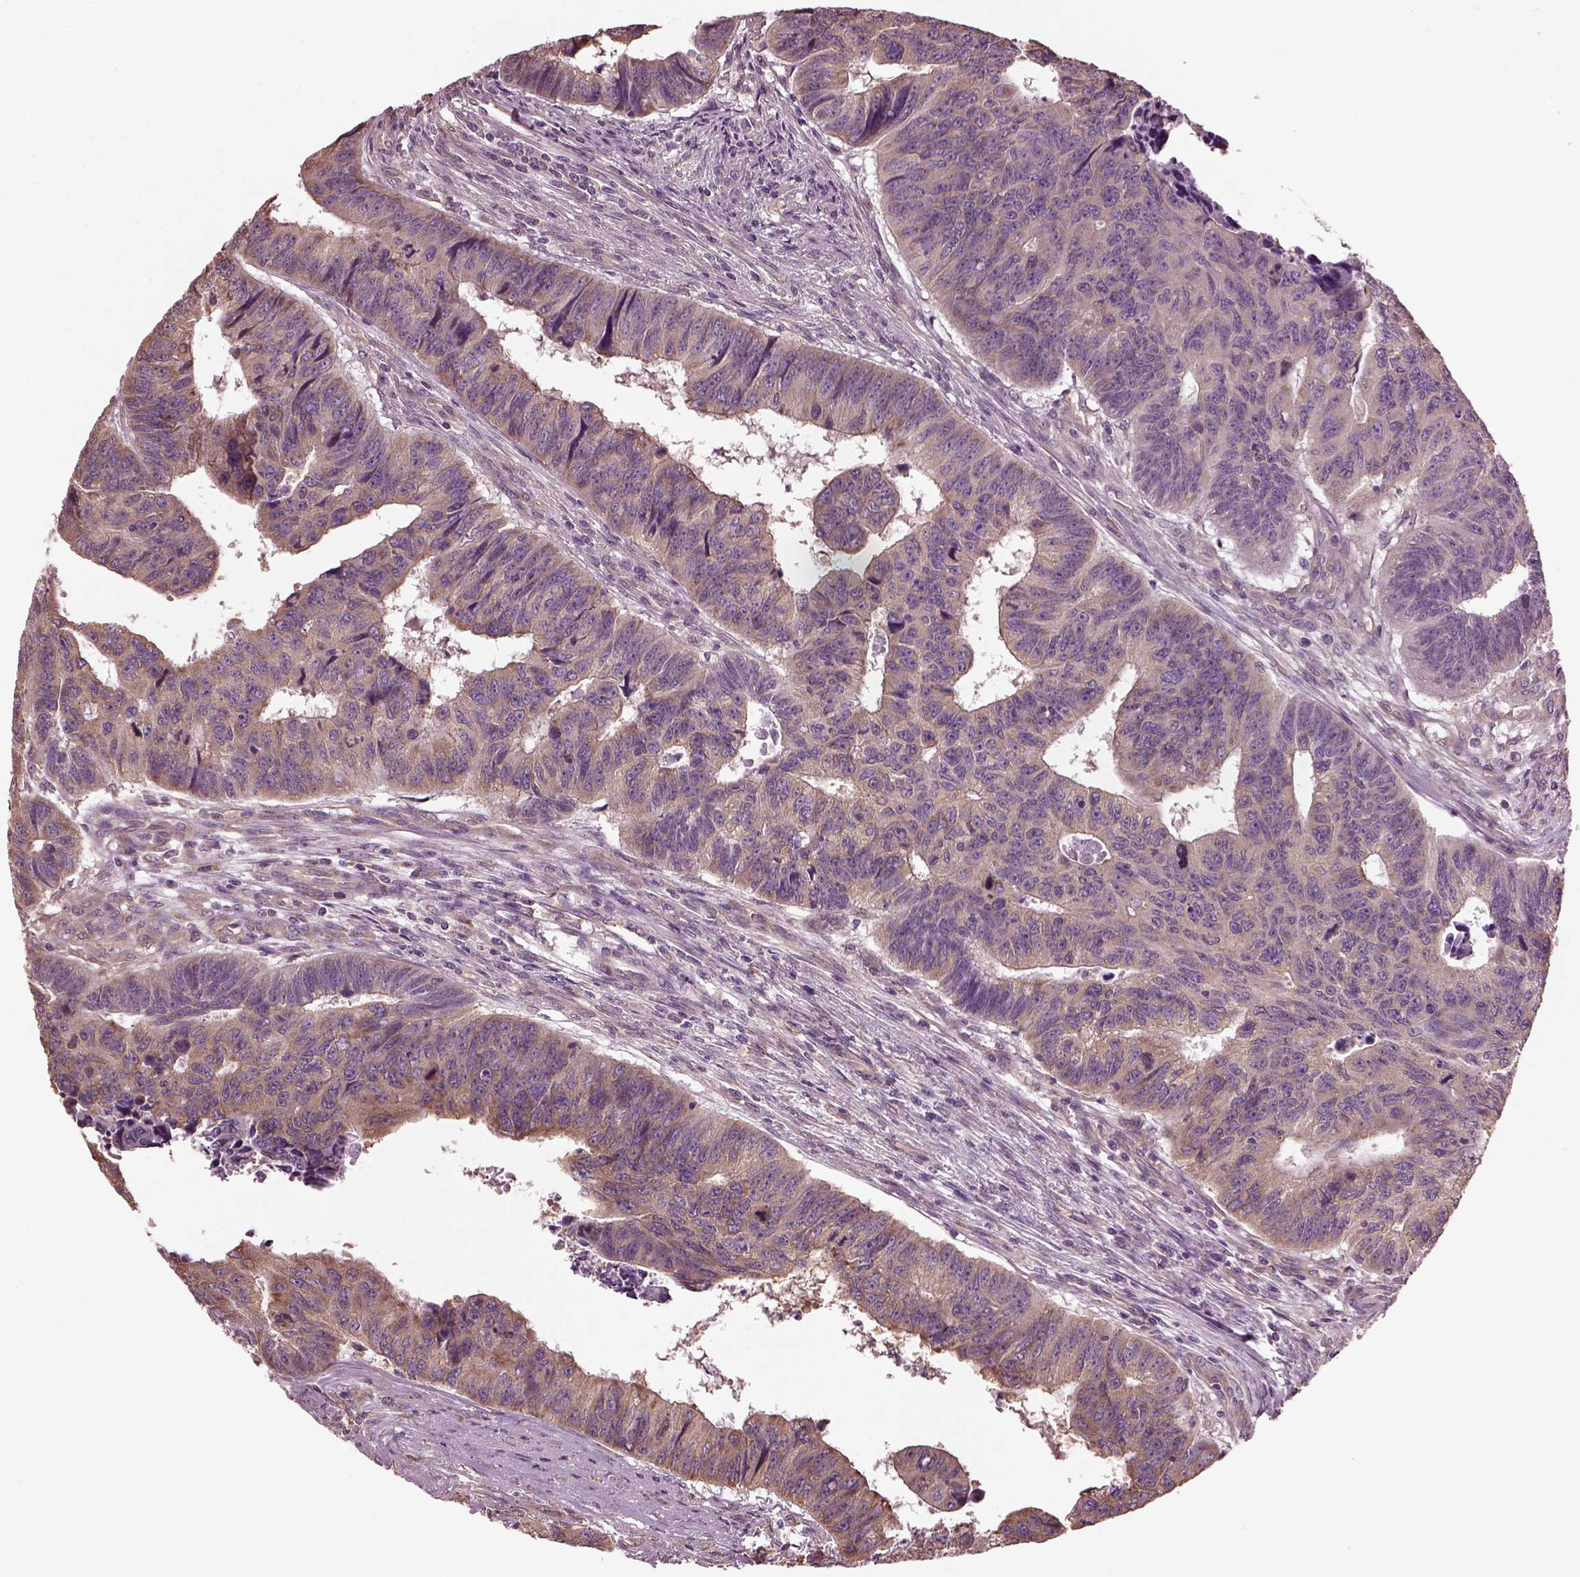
{"staining": {"intensity": "moderate", "quantity": "25%-75%", "location": "cytoplasmic/membranous"}, "tissue": "colorectal cancer", "cell_type": "Tumor cells", "image_type": "cancer", "snomed": [{"axis": "morphology", "description": "Adenocarcinoma, NOS"}, {"axis": "topography", "description": "Rectum"}], "caption": "Immunohistochemistry staining of adenocarcinoma (colorectal), which exhibits medium levels of moderate cytoplasmic/membranous positivity in approximately 25%-75% of tumor cells indicating moderate cytoplasmic/membranous protein staining. The staining was performed using DAB (3,3'-diaminobenzidine) (brown) for protein detection and nuclei were counterstained in hematoxylin (blue).", "gene": "CABP5", "patient": {"sex": "female", "age": 85}}